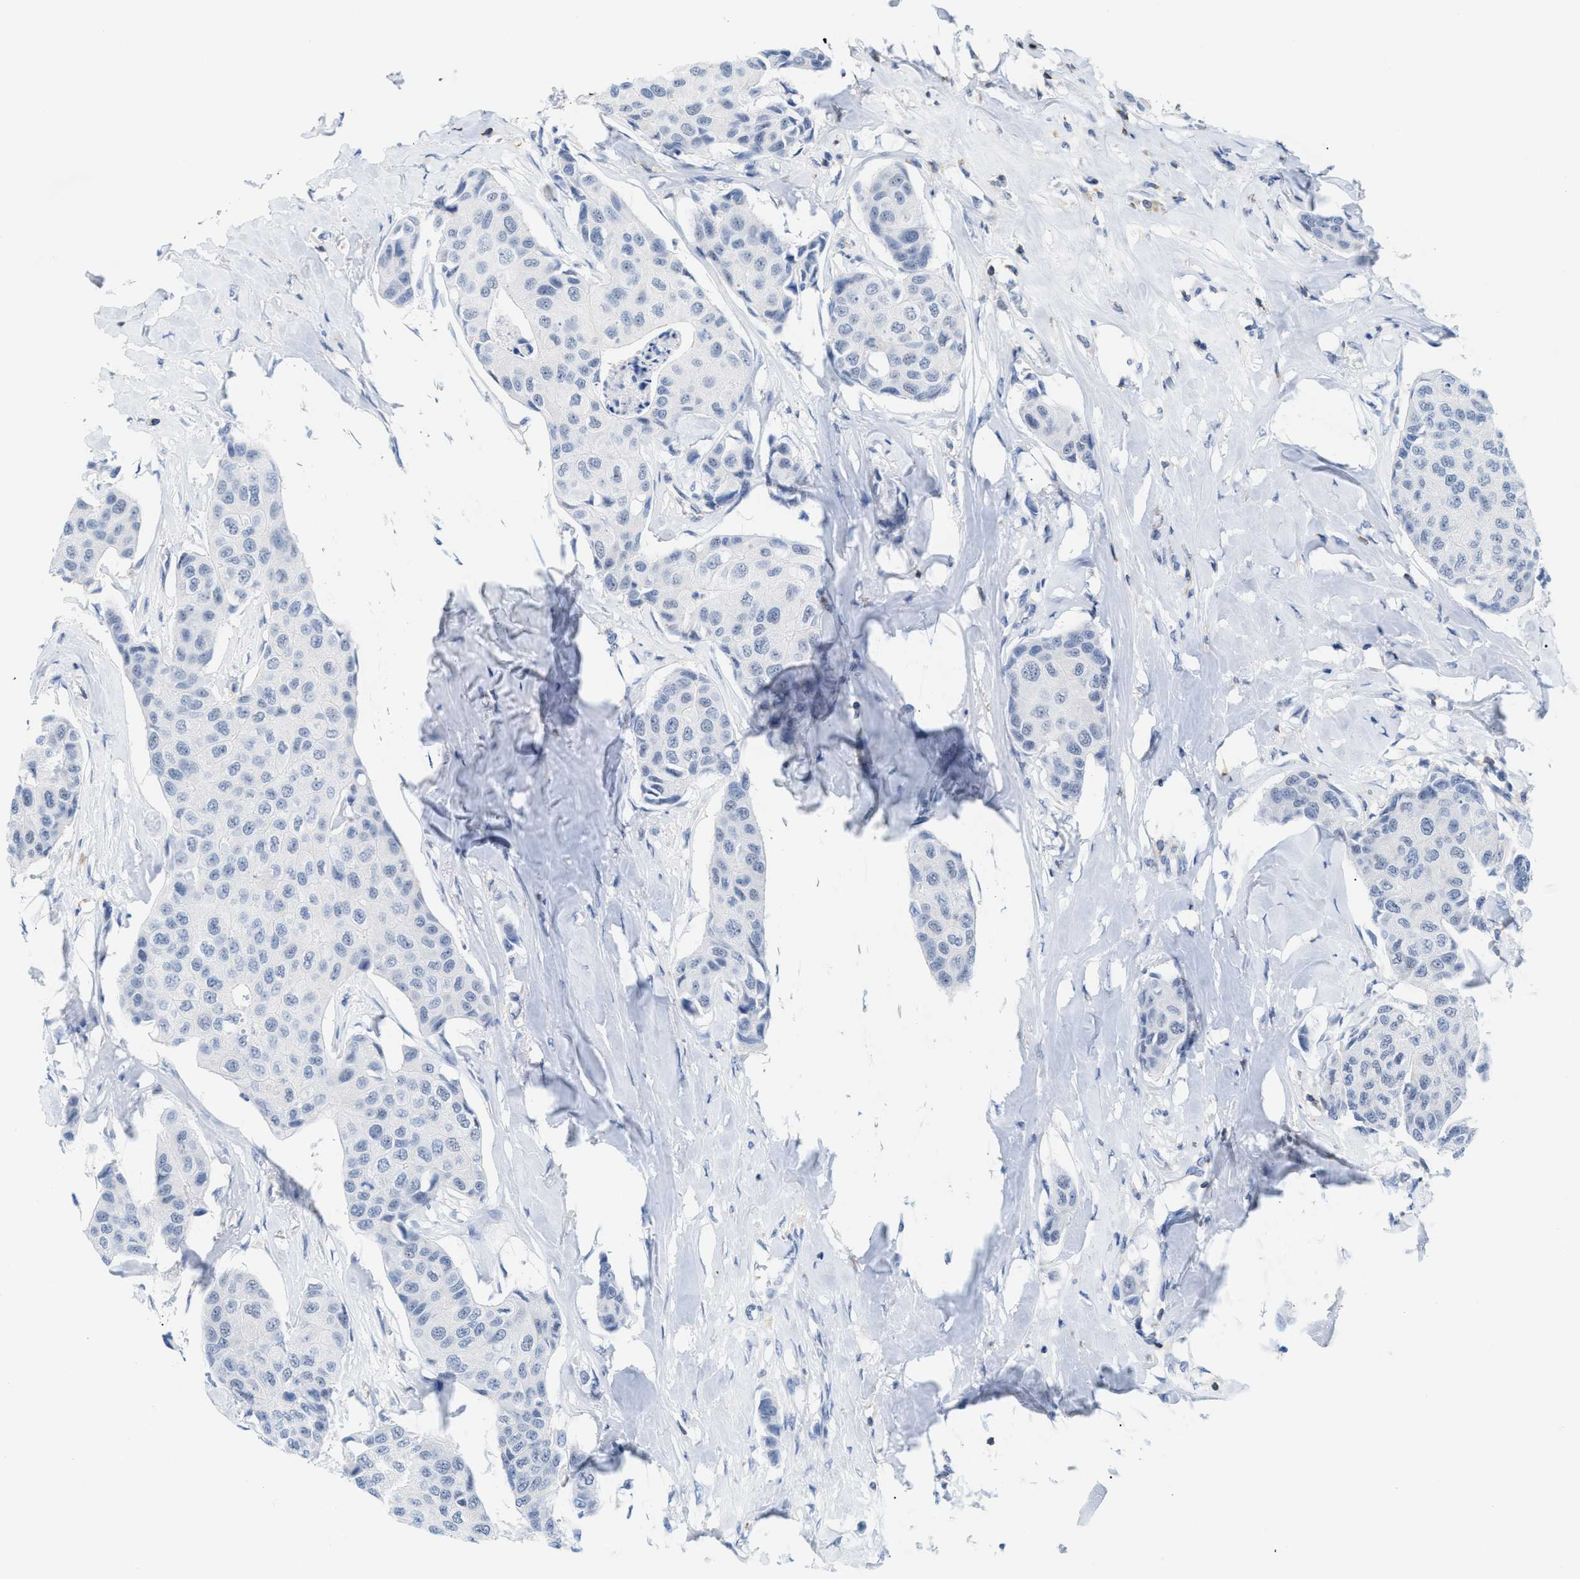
{"staining": {"intensity": "negative", "quantity": "none", "location": "none"}, "tissue": "breast cancer", "cell_type": "Tumor cells", "image_type": "cancer", "snomed": [{"axis": "morphology", "description": "Duct carcinoma"}, {"axis": "topography", "description": "Breast"}], "caption": "The photomicrograph demonstrates no significant expression in tumor cells of breast cancer (infiltrating ductal carcinoma). (Brightfield microscopy of DAB (3,3'-diaminobenzidine) immunohistochemistry at high magnification).", "gene": "IL16", "patient": {"sex": "female", "age": 80}}